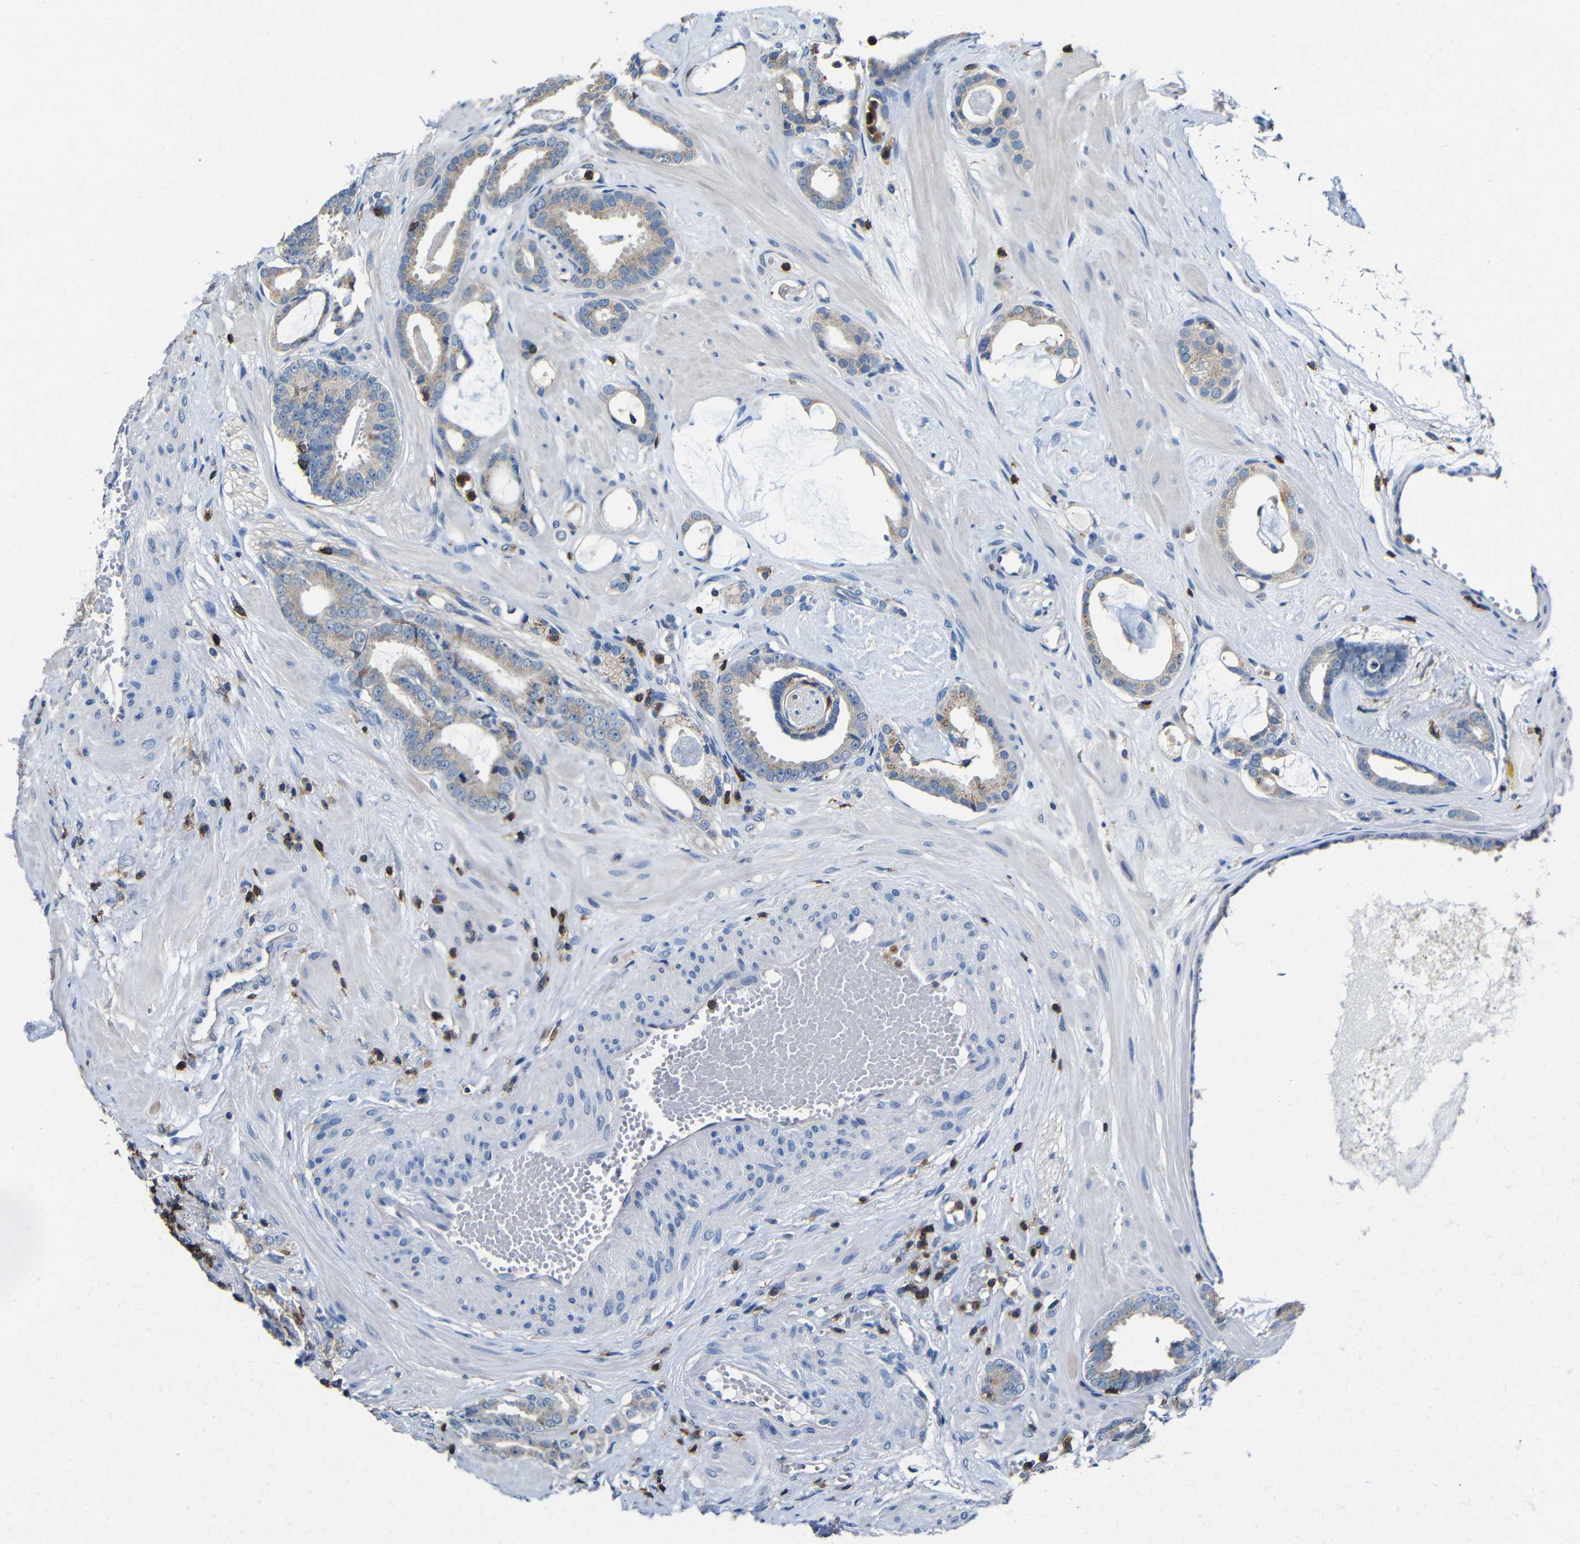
{"staining": {"intensity": "weak", "quantity": ">75%", "location": "cytoplasmic/membranous"}, "tissue": "prostate cancer", "cell_type": "Tumor cells", "image_type": "cancer", "snomed": [{"axis": "morphology", "description": "Adenocarcinoma, Low grade"}, {"axis": "topography", "description": "Prostate"}], "caption": "Immunohistochemical staining of prostate cancer demonstrates low levels of weak cytoplasmic/membranous positivity in about >75% of tumor cells.", "gene": "P2RY12", "patient": {"sex": "male", "age": 53}}